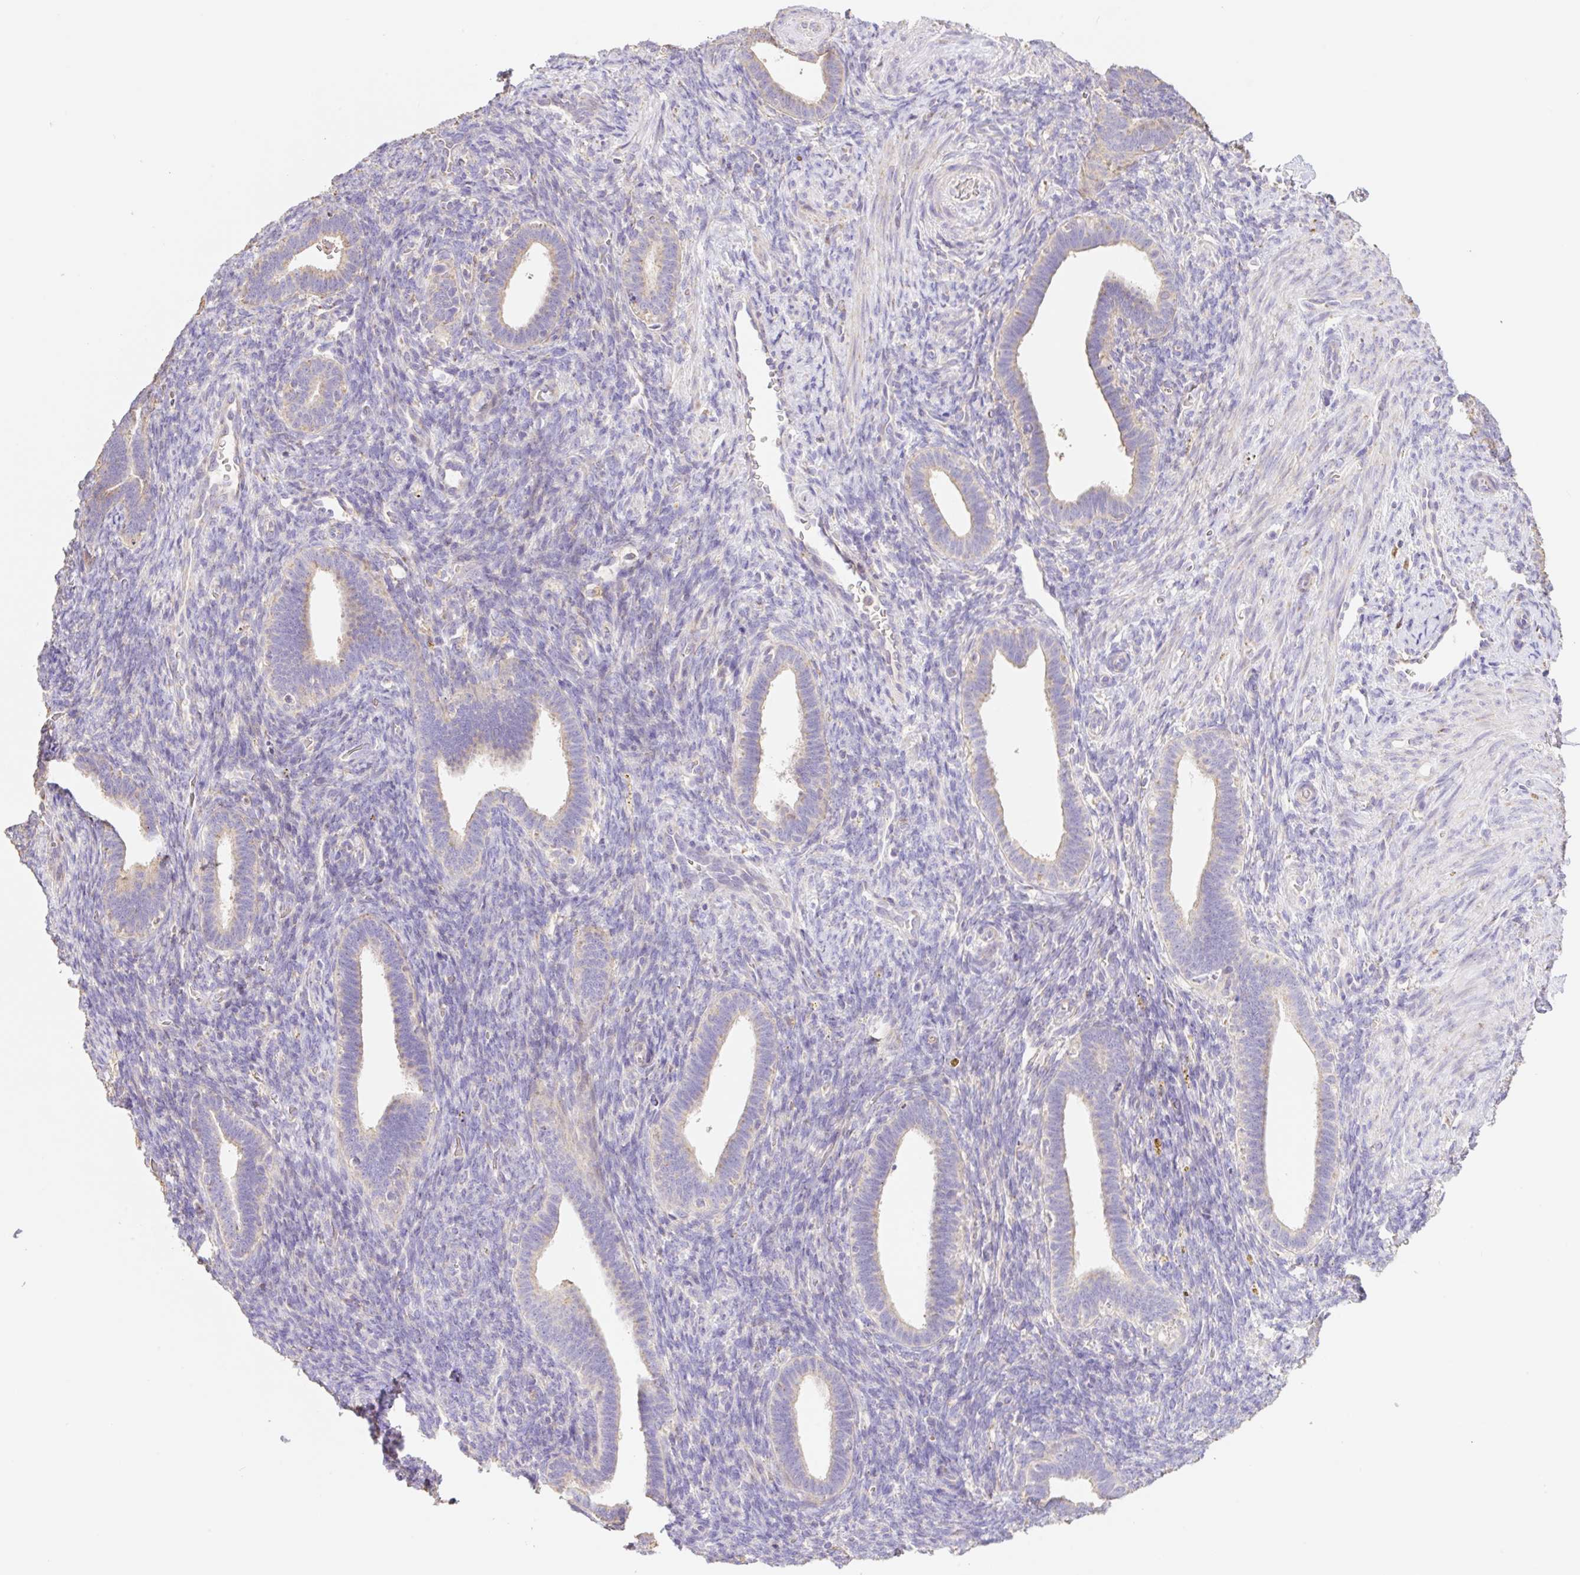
{"staining": {"intensity": "negative", "quantity": "none", "location": "none"}, "tissue": "endometrium", "cell_type": "Cells in endometrial stroma", "image_type": "normal", "snomed": [{"axis": "morphology", "description": "Normal tissue, NOS"}, {"axis": "topography", "description": "Endometrium"}], "caption": "DAB immunohistochemical staining of benign human endometrium displays no significant staining in cells in endometrial stroma. Nuclei are stained in blue.", "gene": "COPZ2", "patient": {"sex": "female", "age": 34}}